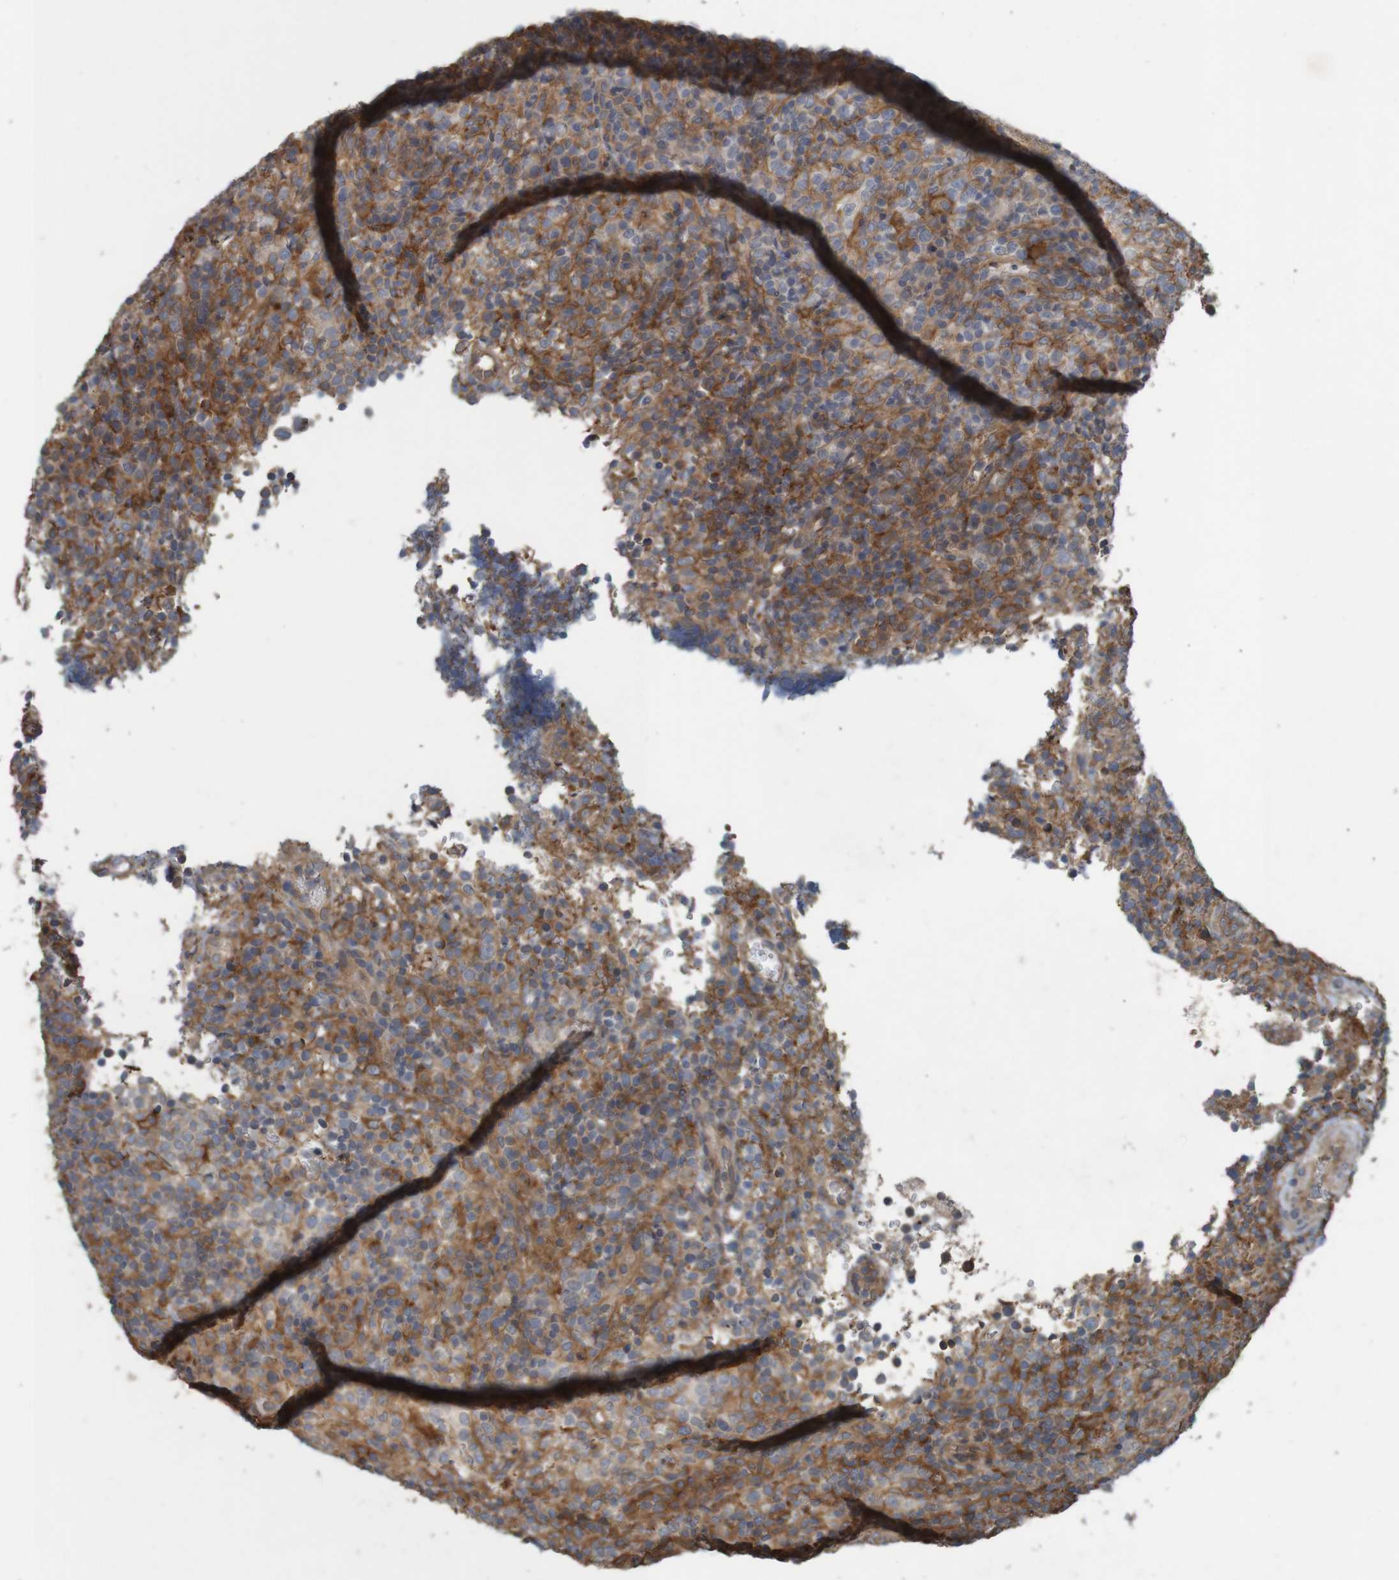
{"staining": {"intensity": "weak", "quantity": ">75%", "location": "cytoplasmic/membranous"}, "tissue": "lymphoma", "cell_type": "Tumor cells", "image_type": "cancer", "snomed": [{"axis": "morphology", "description": "Malignant lymphoma, non-Hodgkin's type, High grade"}, {"axis": "topography", "description": "Lymph node"}], "caption": "An IHC photomicrograph of neoplastic tissue is shown. Protein staining in brown shows weak cytoplasmic/membranous positivity in malignant lymphoma, non-Hodgkin's type (high-grade) within tumor cells. (DAB IHC with brightfield microscopy, high magnification).", "gene": "ARHGEF11", "patient": {"sex": "female", "age": 76}}